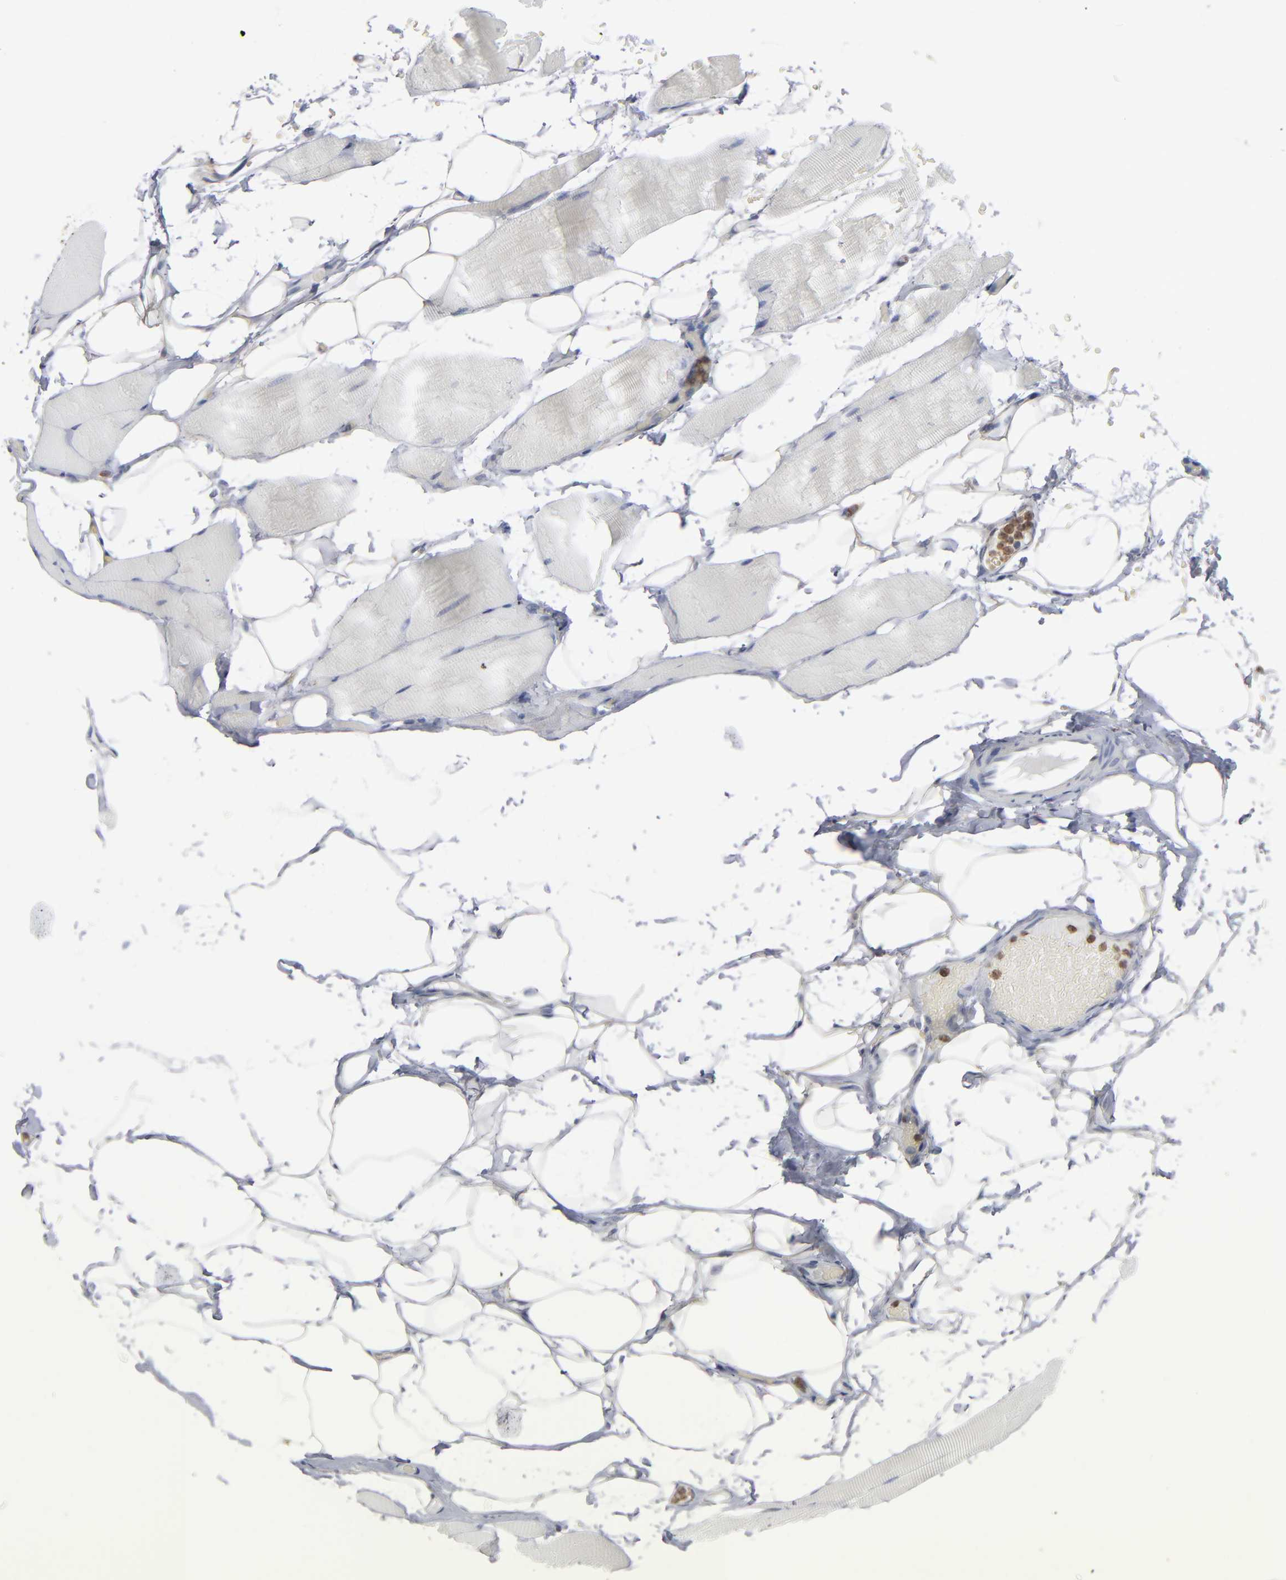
{"staining": {"intensity": "negative", "quantity": "none", "location": "none"}, "tissue": "skeletal muscle", "cell_type": "Myocytes", "image_type": "normal", "snomed": [{"axis": "morphology", "description": "Normal tissue, NOS"}, {"axis": "topography", "description": "Skeletal muscle"}, {"axis": "topography", "description": "Parathyroid gland"}], "caption": "IHC image of normal skeletal muscle stained for a protein (brown), which shows no positivity in myocytes.", "gene": "NME1", "patient": {"sex": "female", "age": 37}}